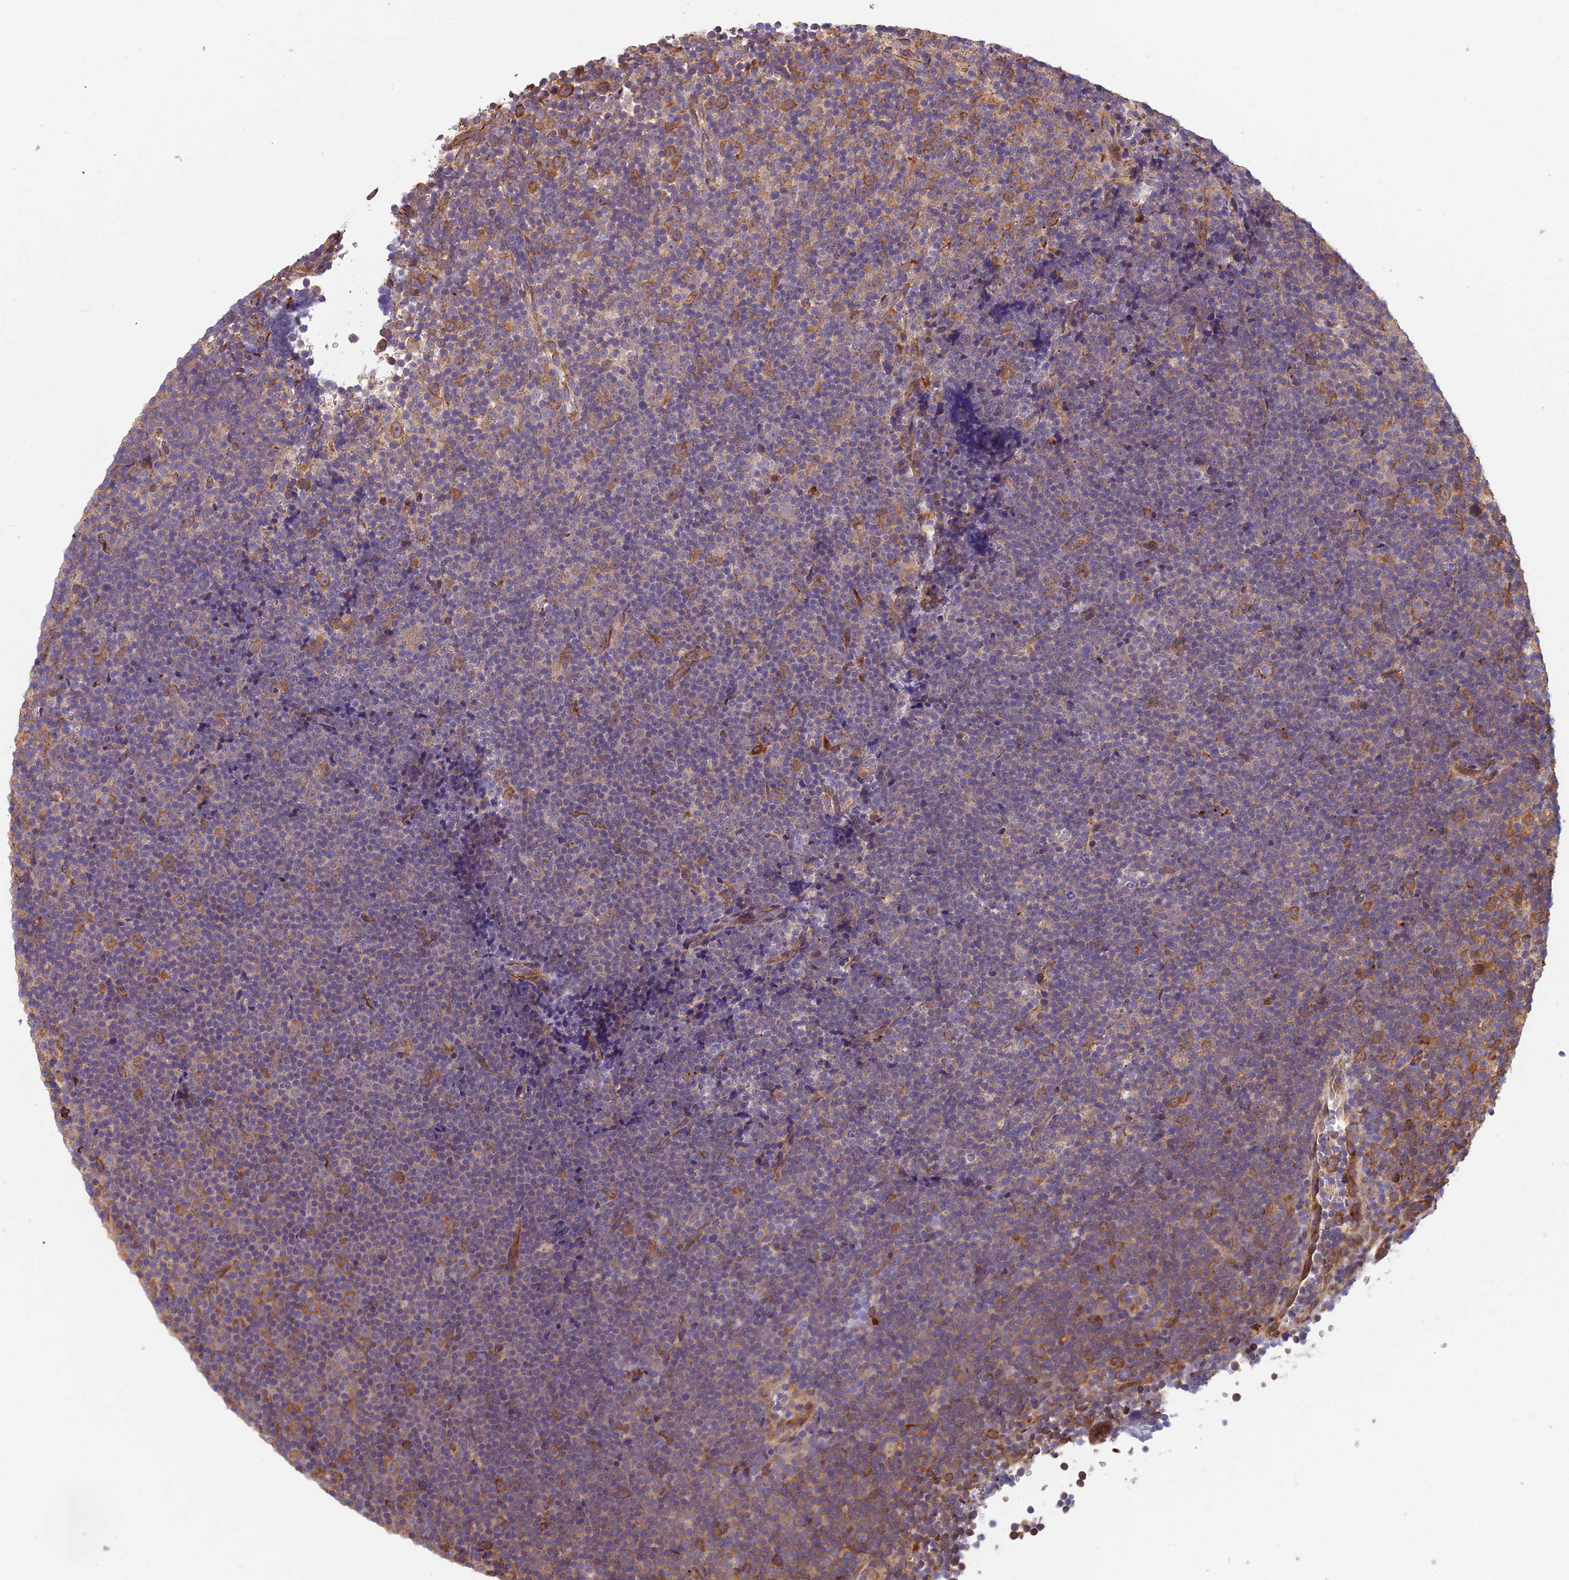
{"staining": {"intensity": "moderate", "quantity": "<25%", "location": "cytoplasmic/membranous"}, "tissue": "lymphoma", "cell_type": "Tumor cells", "image_type": "cancer", "snomed": [{"axis": "morphology", "description": "Malignant lymphoma, non-Hodgkin's type, Low grade"}, {"axis": "topography", "description": "Lymph node"}], "caption": "Low-grade malignant lymphoma, non-Hodgkin's type stained for a protein exhibits moderate cytoplasmic/membranous positivity in tumor cells. The staining was performed using DAB to visualize the protein expression in brown, while the nuclei were stained in blue with hematoxylin (Magnification: 20x).", "gene": "SPDL1", "patient": {"sex": "female", "age": 67}}